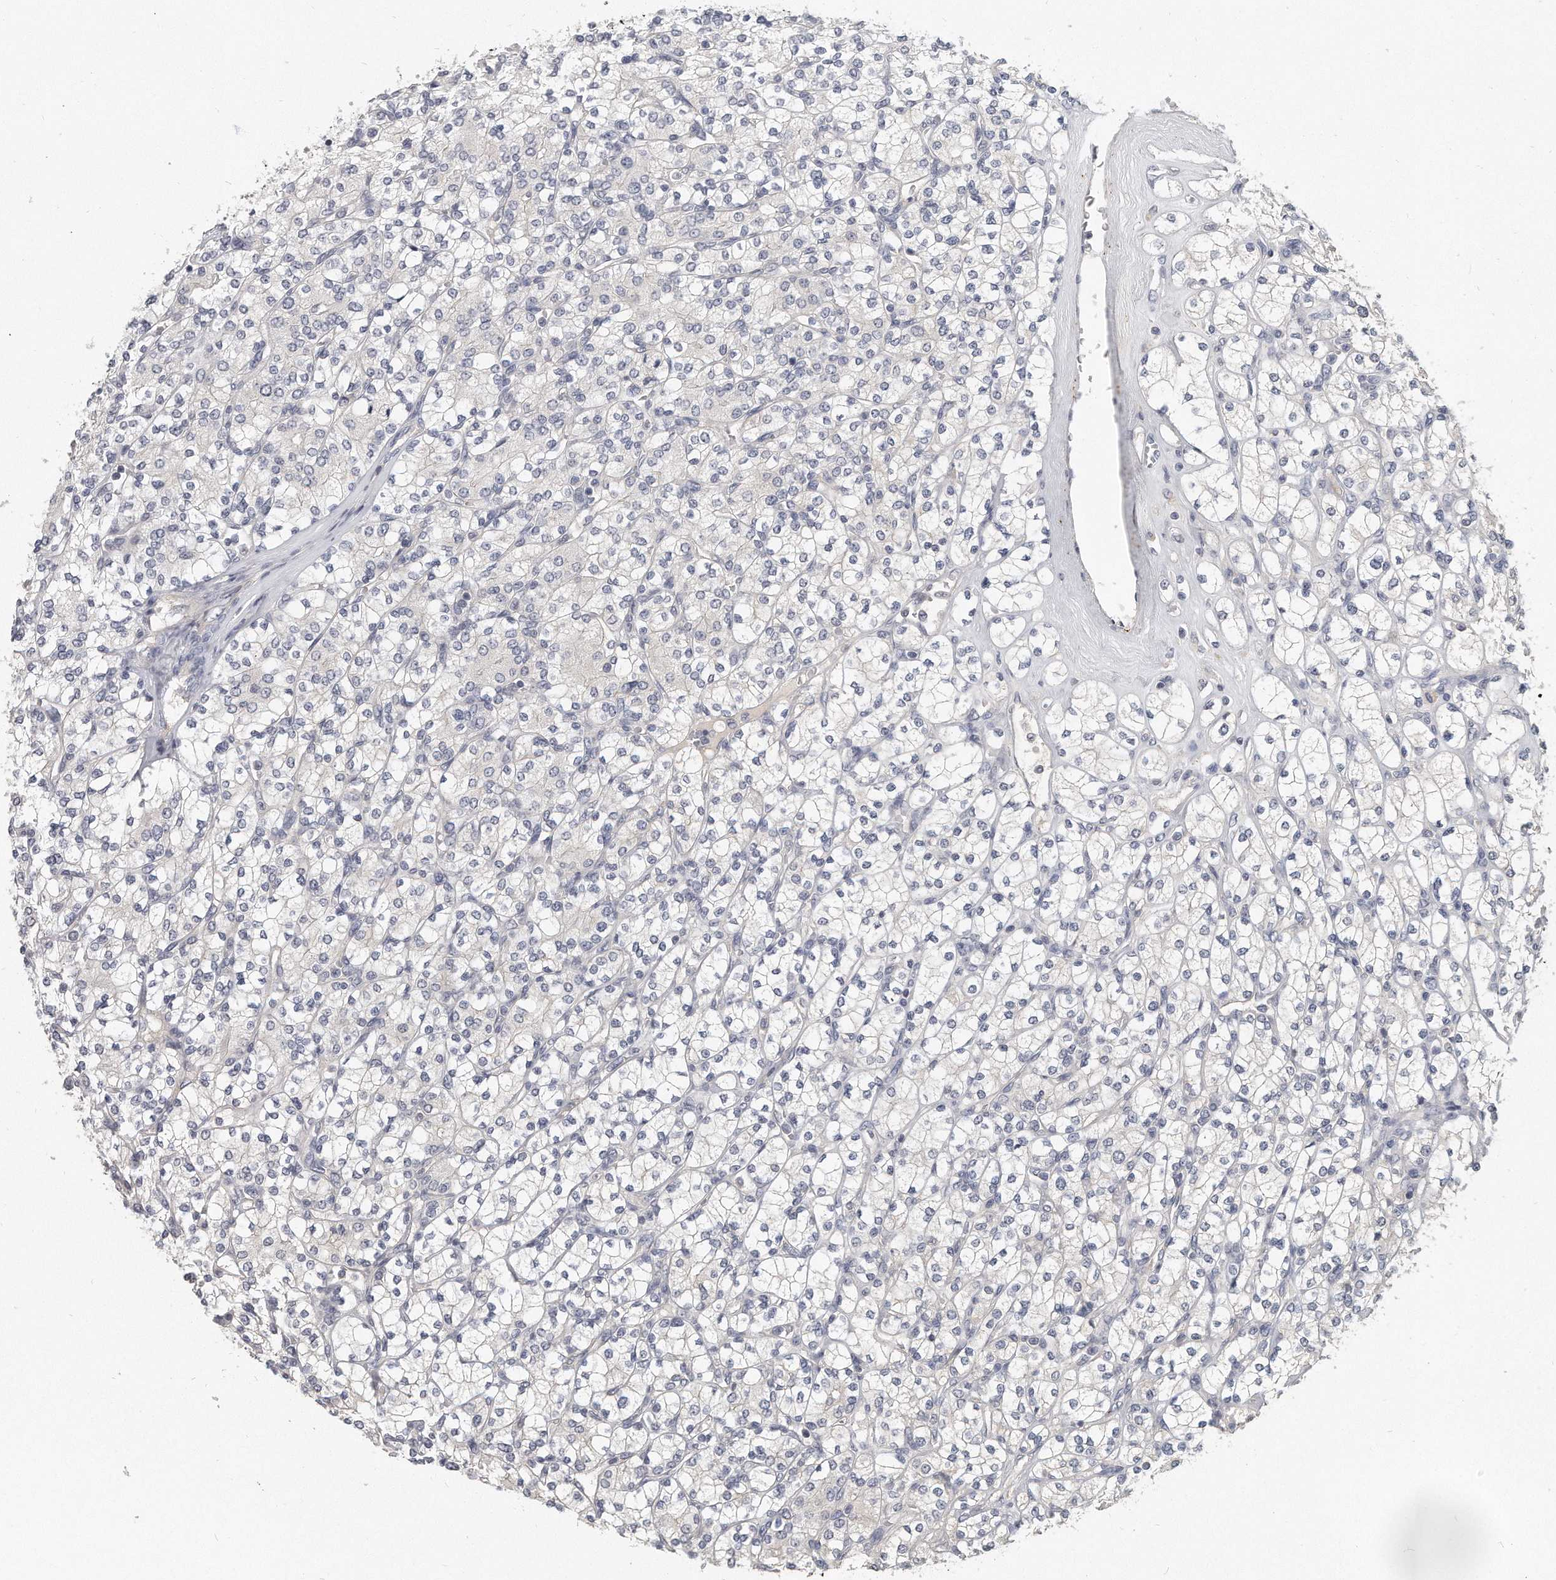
{"staining": {"intensity": "negative", "quantity": "none", "location": "none"}, "tissue": "renal cancer", "cell_type": "Tumor cells", "image_type": "cancer", "snomed": [{"axis": "morphology", "description": "Adenocarcinoma, NOS"}, {"axis": "topography", "description": "Kidney"}], "caption": "This is a image of immunohistochemistry staining of renal cancer, which shows no staining in tumor cells. The staining was performed using DAB (3,3'-diaminobenzidine) to visualize the protein expression in brown, while the nuclei were stained in blue with hematoxylin (Magnification: 20x).", "gene": "KLHL7", "patient": {"sex": "male", "age": 77}}